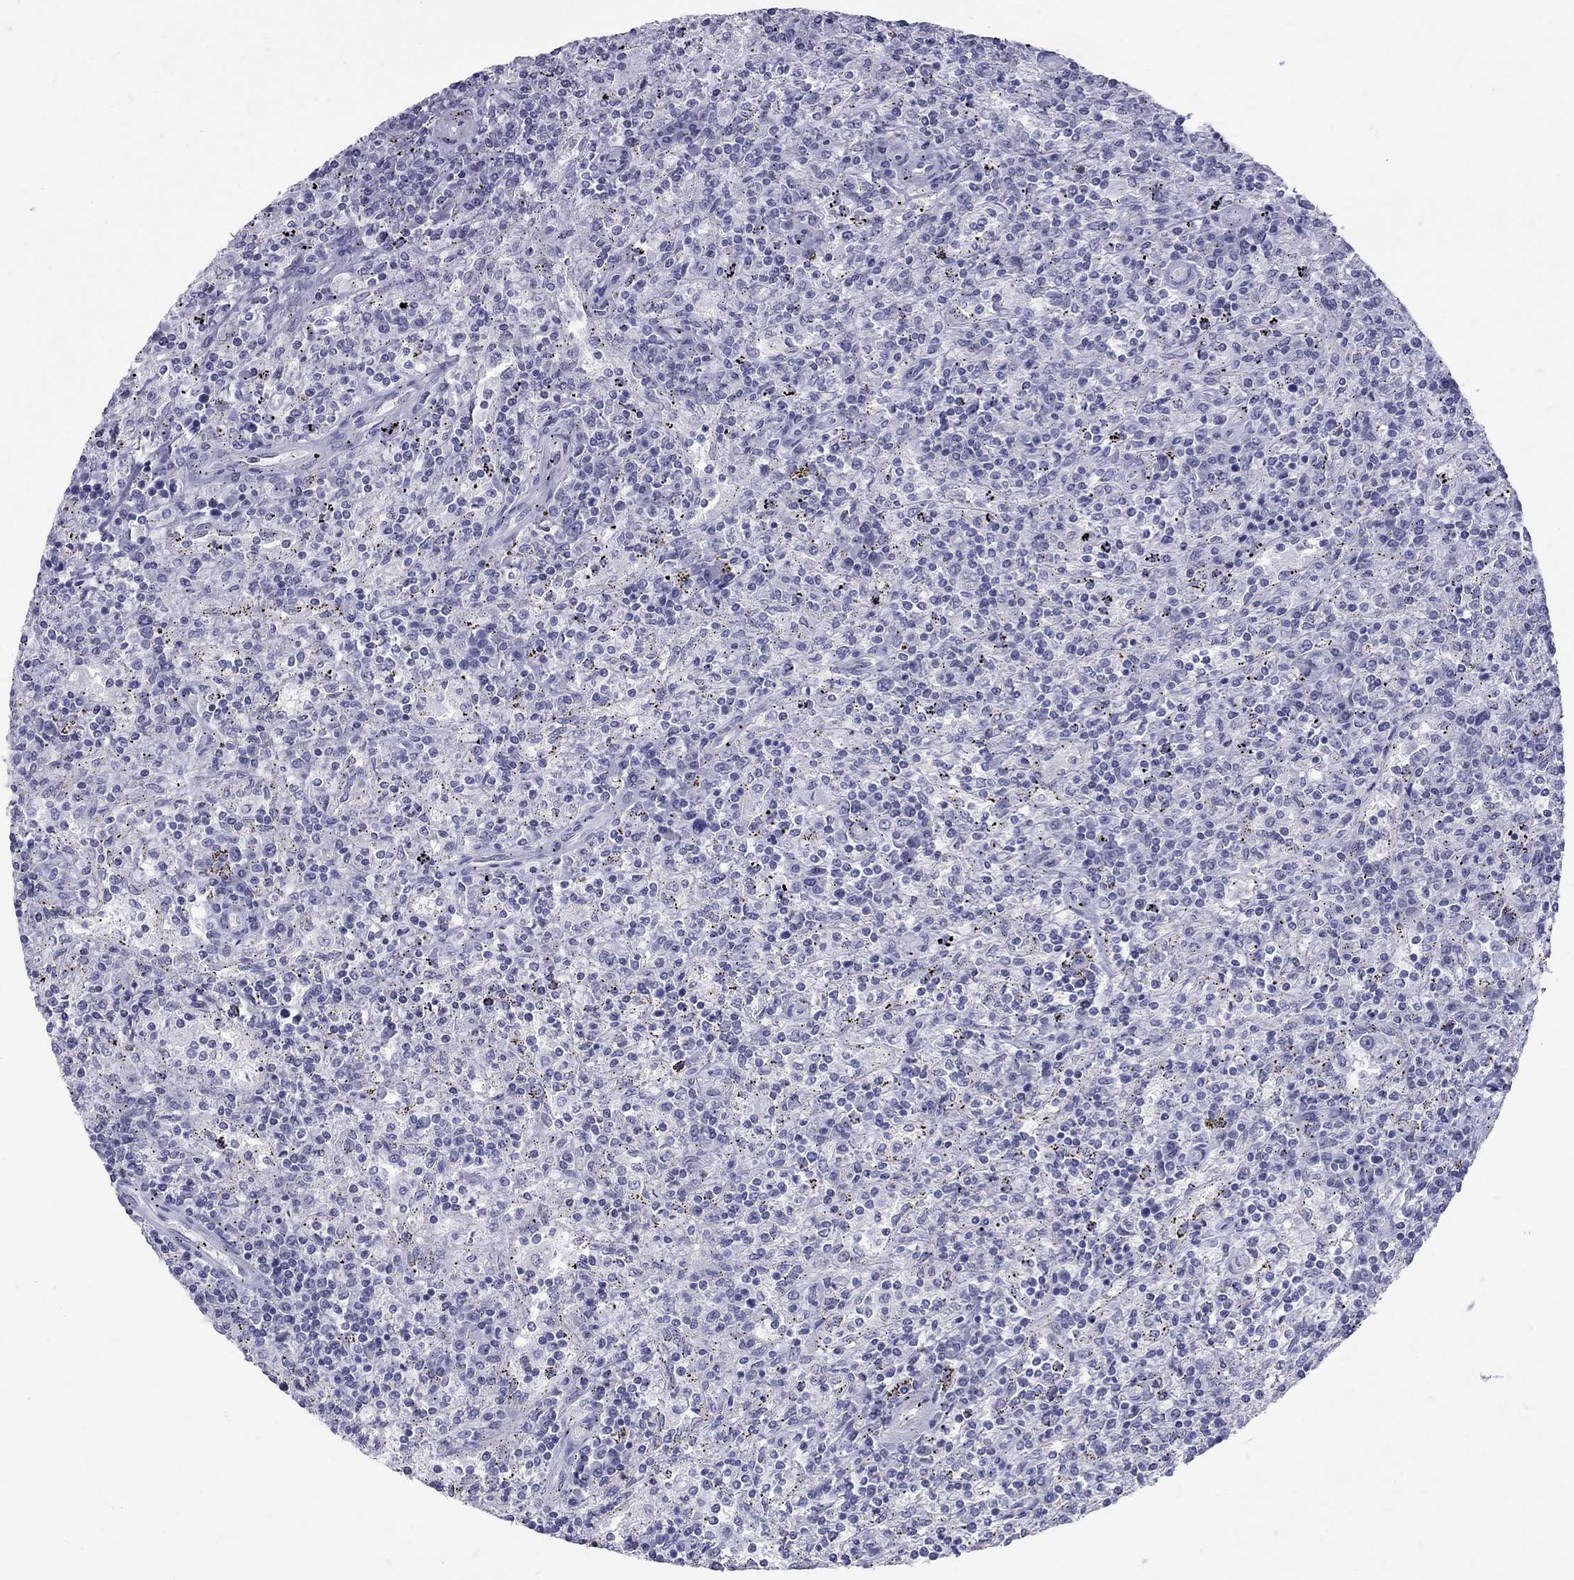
{"staining": {"intensity": "negative", "quantity": "none", "location": "none"}, "tissue": "lymphoma", "cell_type": "Tumor cells", "image_type": "cancer", "snomed": [{"axis": "morphology", "description": "Malignant lymphoma, non-Hodgkin's type, Low grade"}, {"axis": "topography", "description": "Spleen"}], "caption": "Photomicrograph shows no protein positivity in tumor cells of lymphoma tissue. (DAB (3,3'-diaminobenzidine) immunohistochemistry (IHC) visualized using brightfield microscopy, high magnification).", "gene": "MUC15", "patient": {"sex": "male", "age": 62}}